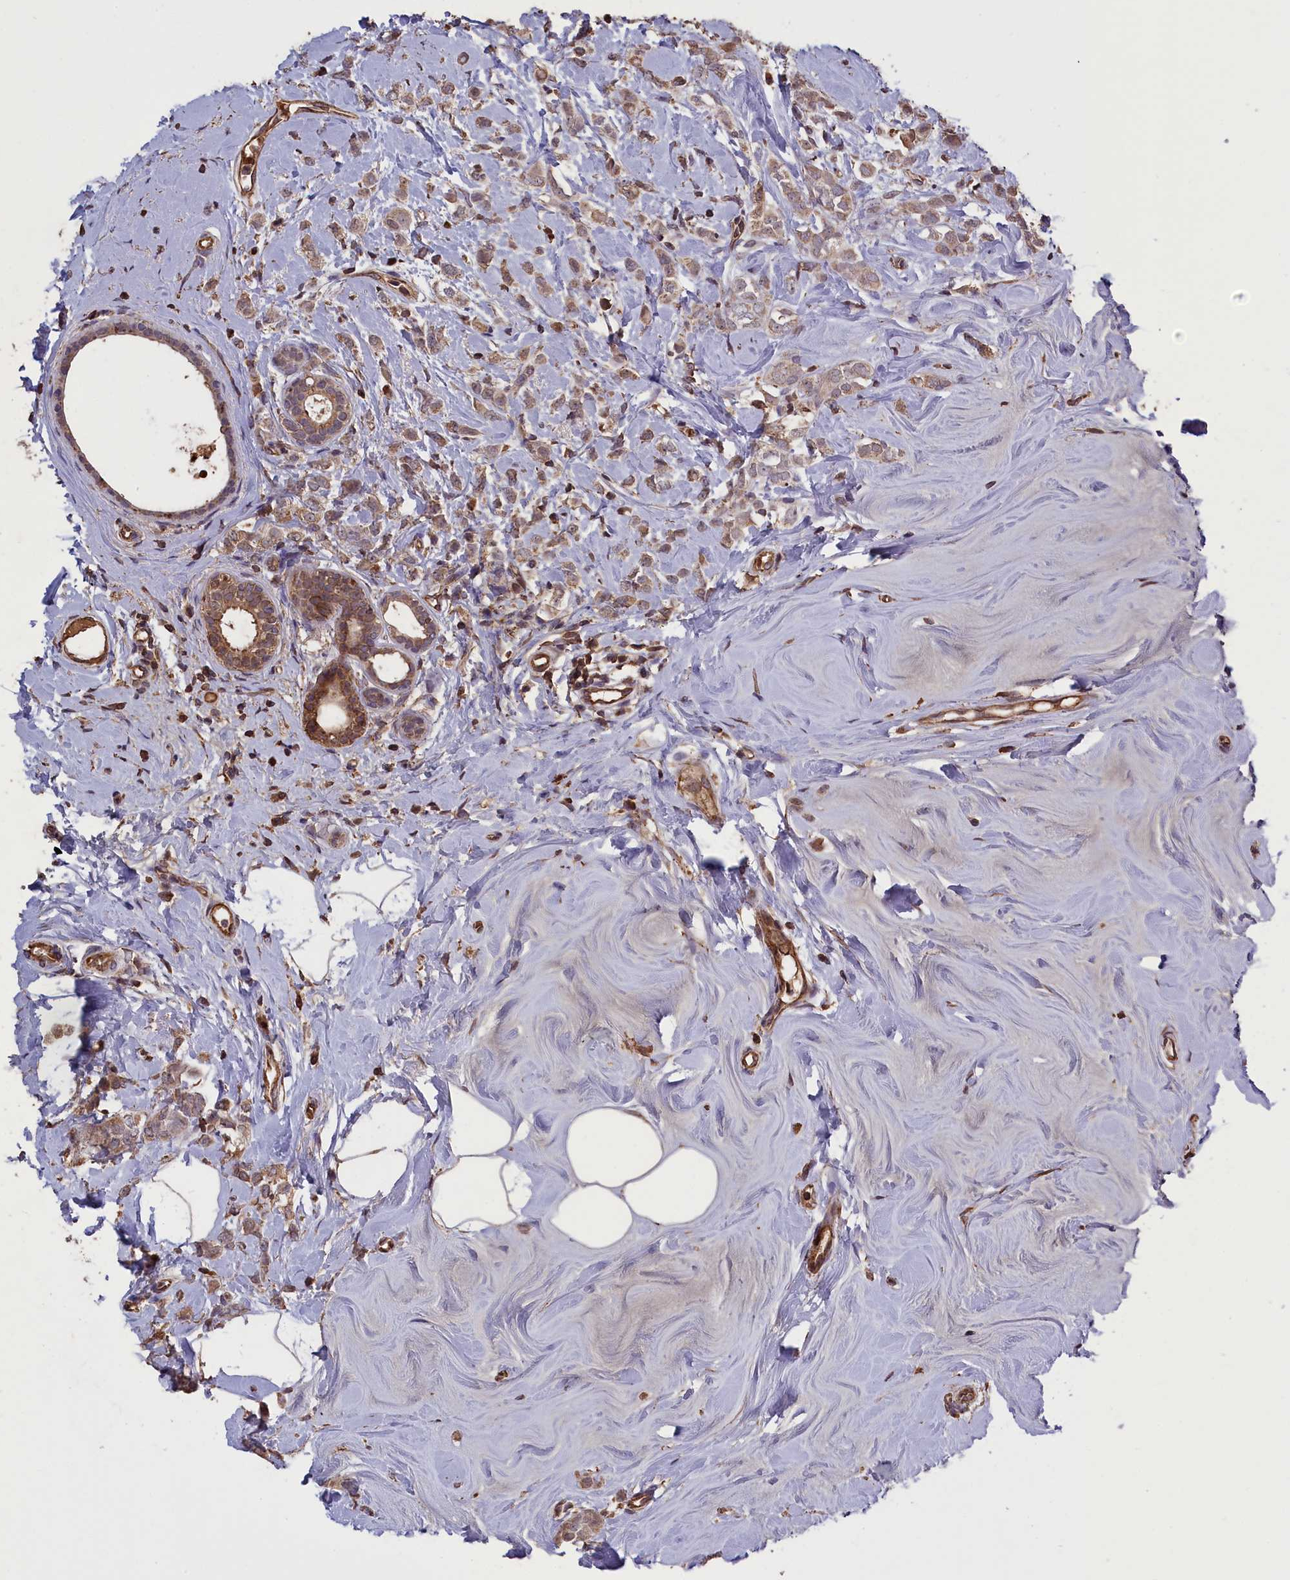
{"staining": {"intensity": "weak", "quantity": ">75%", "location": "cytoplasmic/membranous"}, "tissue": "breast cancer", "cell_type": "Tumor cells", "image_type": "cancer", "snomed": [{"axis": "morphology", "description": "Lobular carcinoma"}, {"axis": "topography", "description": "Breast"}], "caption": "Human lobular carcinoma (breast) stained with a brown dye displays weak cytoplasmic/membranous positive positivity in approximately >75% of tumor cells.", "gene": "CLRN2", "patient": {"sex": "female", "age": 47}}